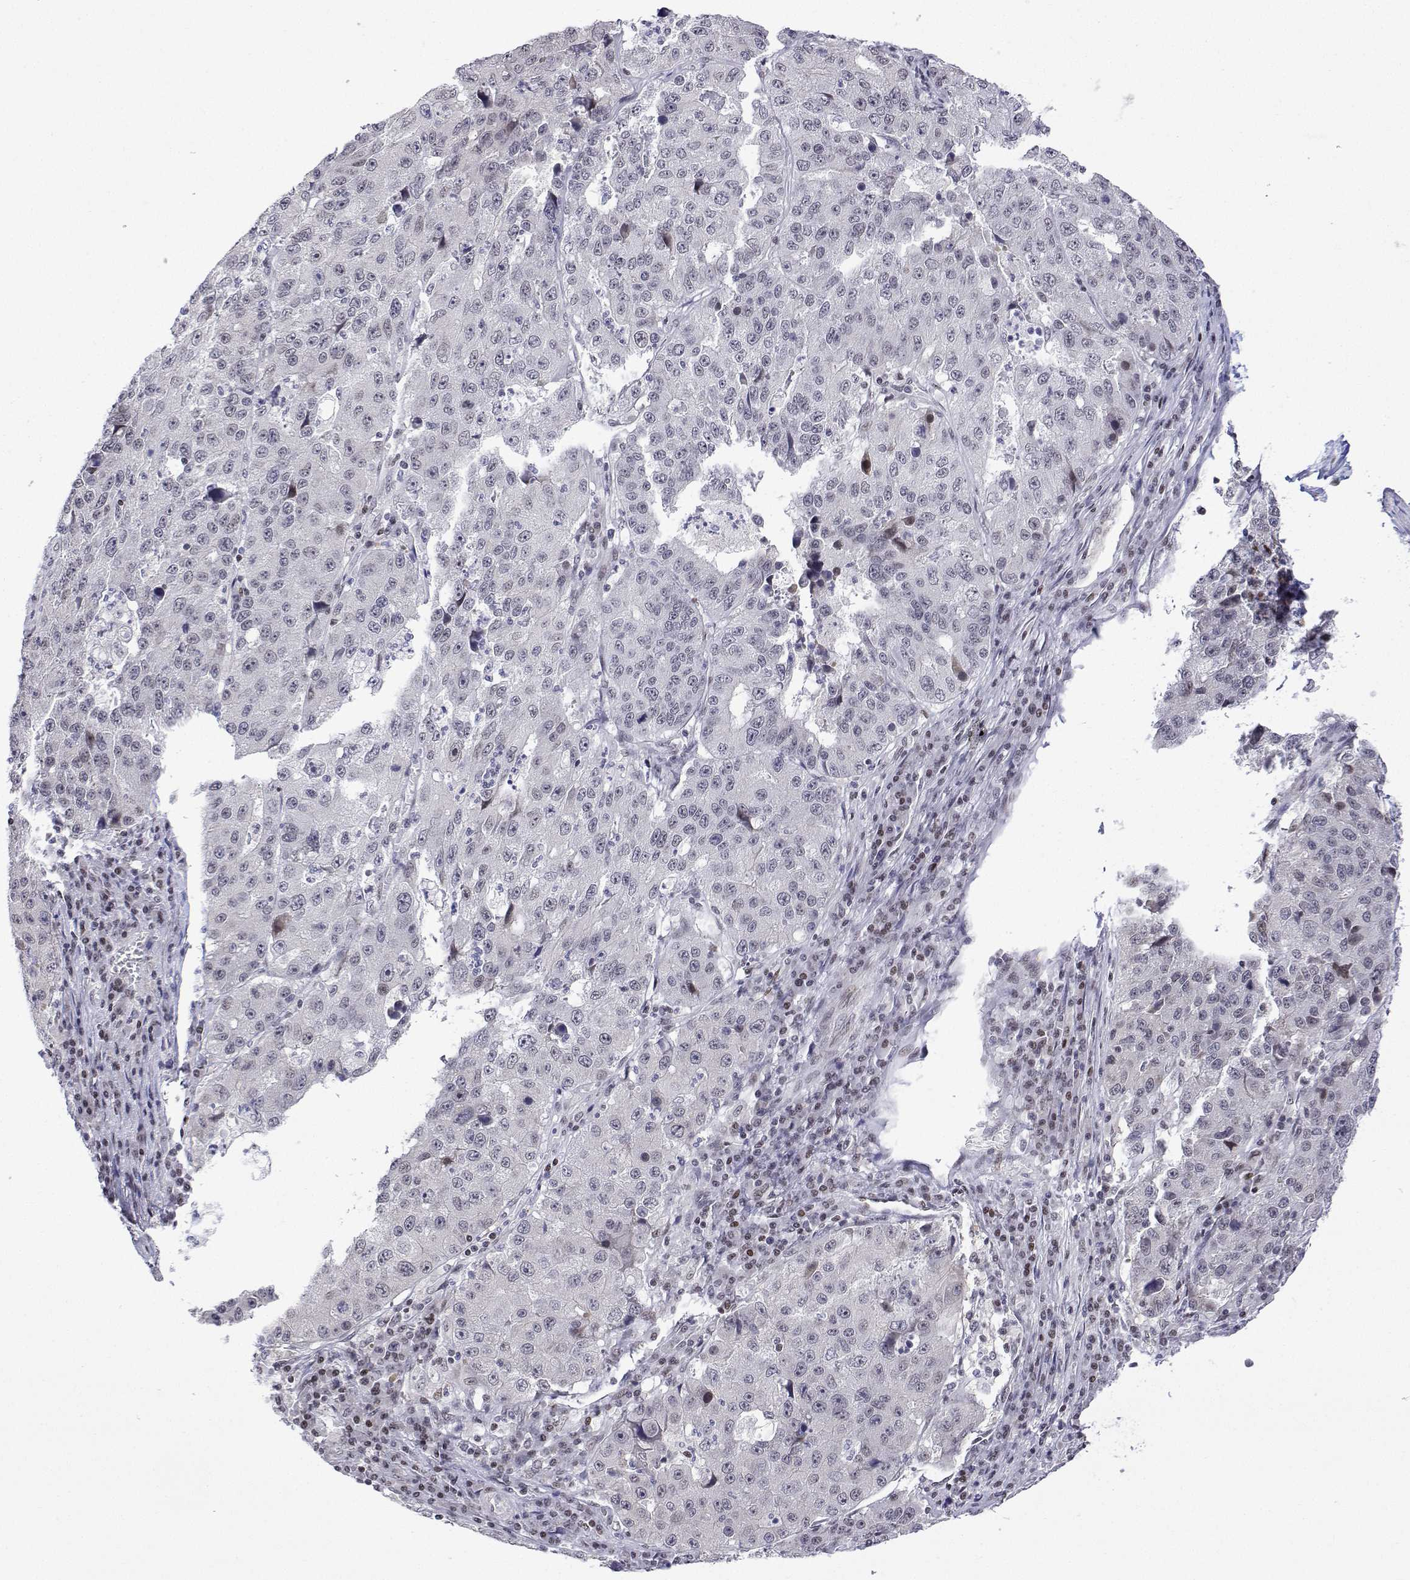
{"staining": {"intensity": "moderate", "quantity": "<25%", "location": "nuclear"}, "tissue": "stomach cancer", "cell_type": "Tumor cells", "image_type": "cancer", "snomed": [{"axis": "morphology", "description": "Adenocarcinoma, NOS"}, {"axis": "topography", "description": "Stomach"}], "caption": "Immunohistochemistry of human stomach adenocarcinoma exhibits low levels of moderate nuclear expression in approximately <25% of tumor cells. (DAB IHC with brightfield microscopy, high magnification).", "gene": "XPC", "patient": {"sex": "male", "age": 71}}